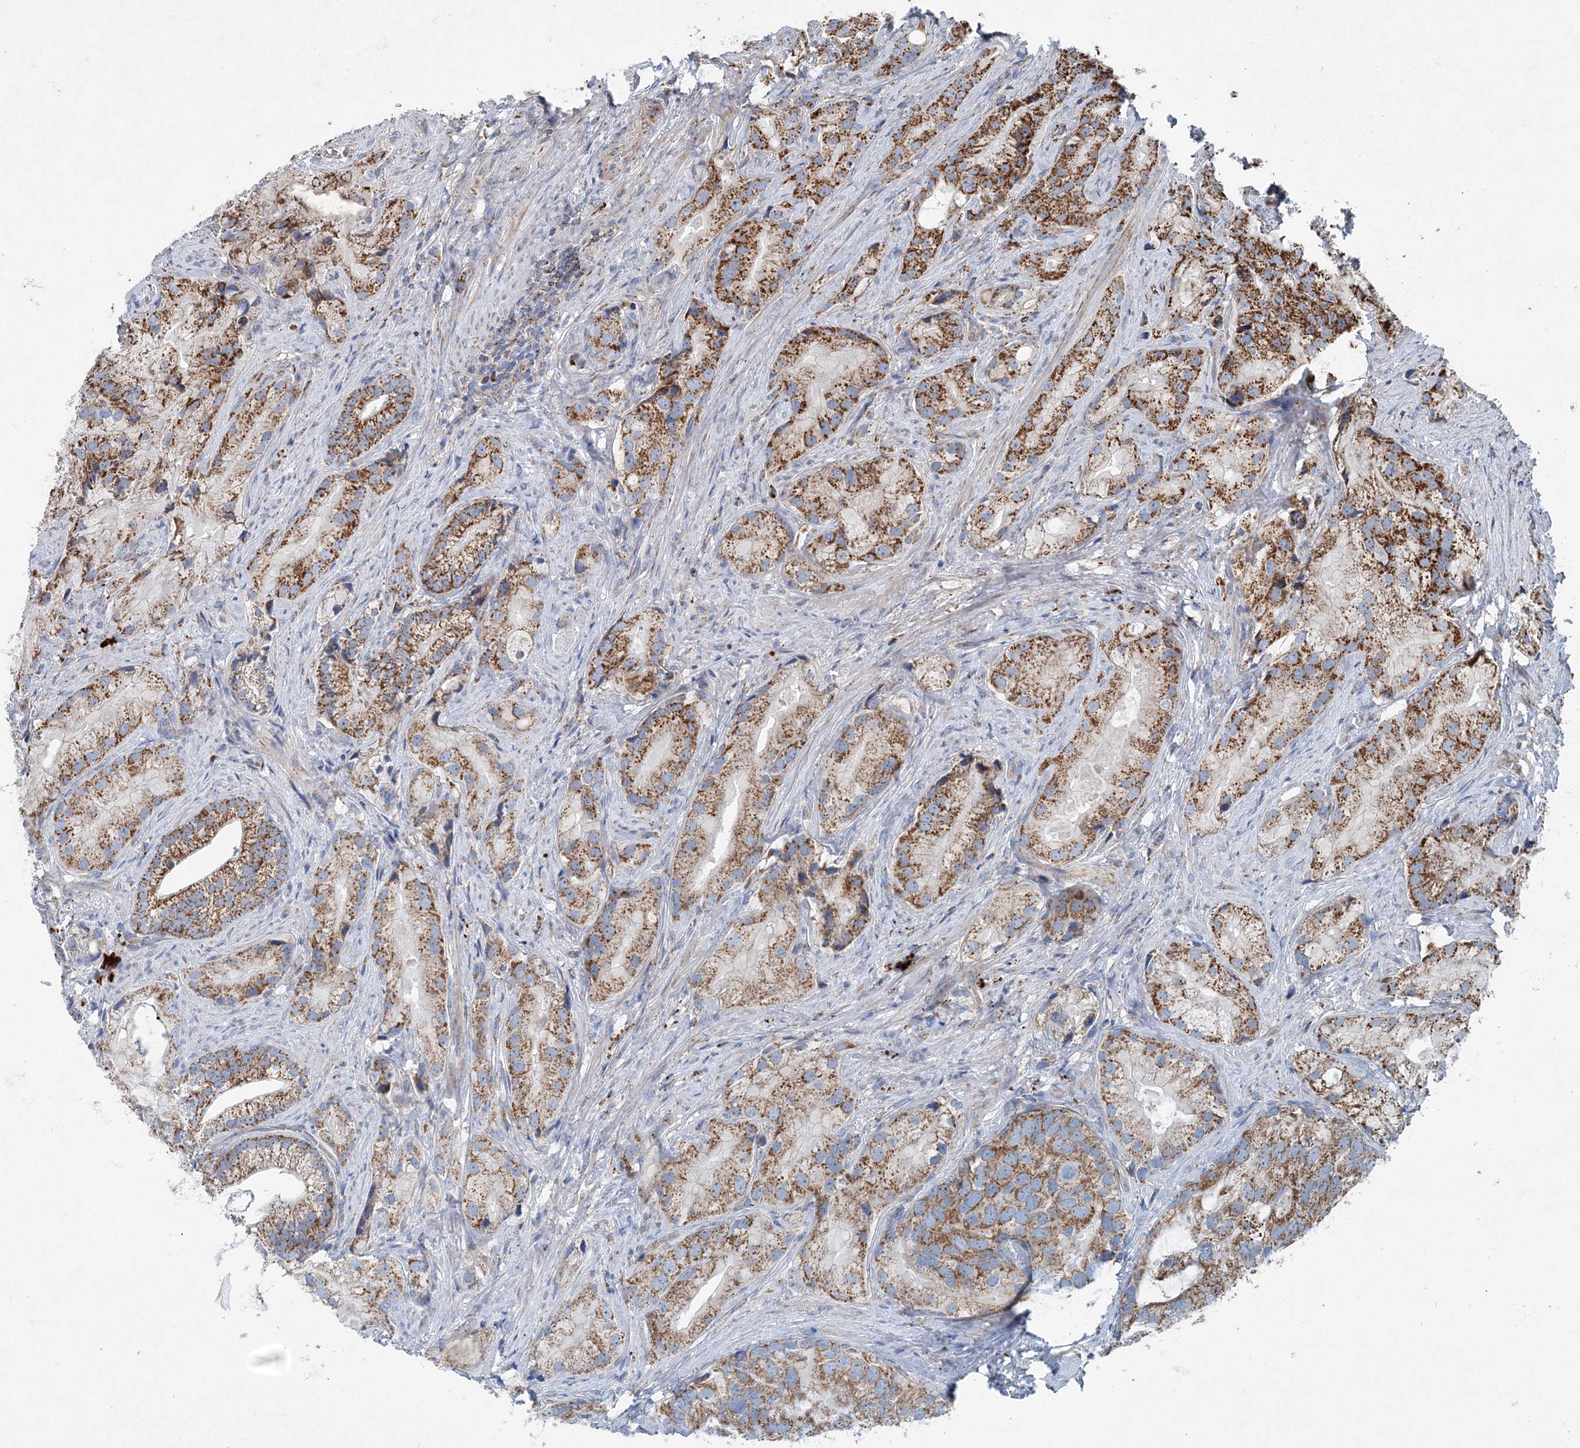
{"staining": {"intensity": "moderate", "quantity": ">75%", "location": "cytoplasmic/membranous"}, "tissue": "prostate cancer", "cell_type": "Tumor cells", "image_type": "cancer", "snomed": [{"axis": "morphology", "description": "Adenocarcinoma, Low grade"}, {"axis": "topography", "description": "Prostate"}], "caption": "Prostate low-grade adenocarcinoma stained with IHC displays moderate cytoplasmic/membranous staining in approximately >75% of tumor cells. Nuclei are stained in blue.", "gene": "SPAG16", "patient": {"sex": "male", "age": 71}}